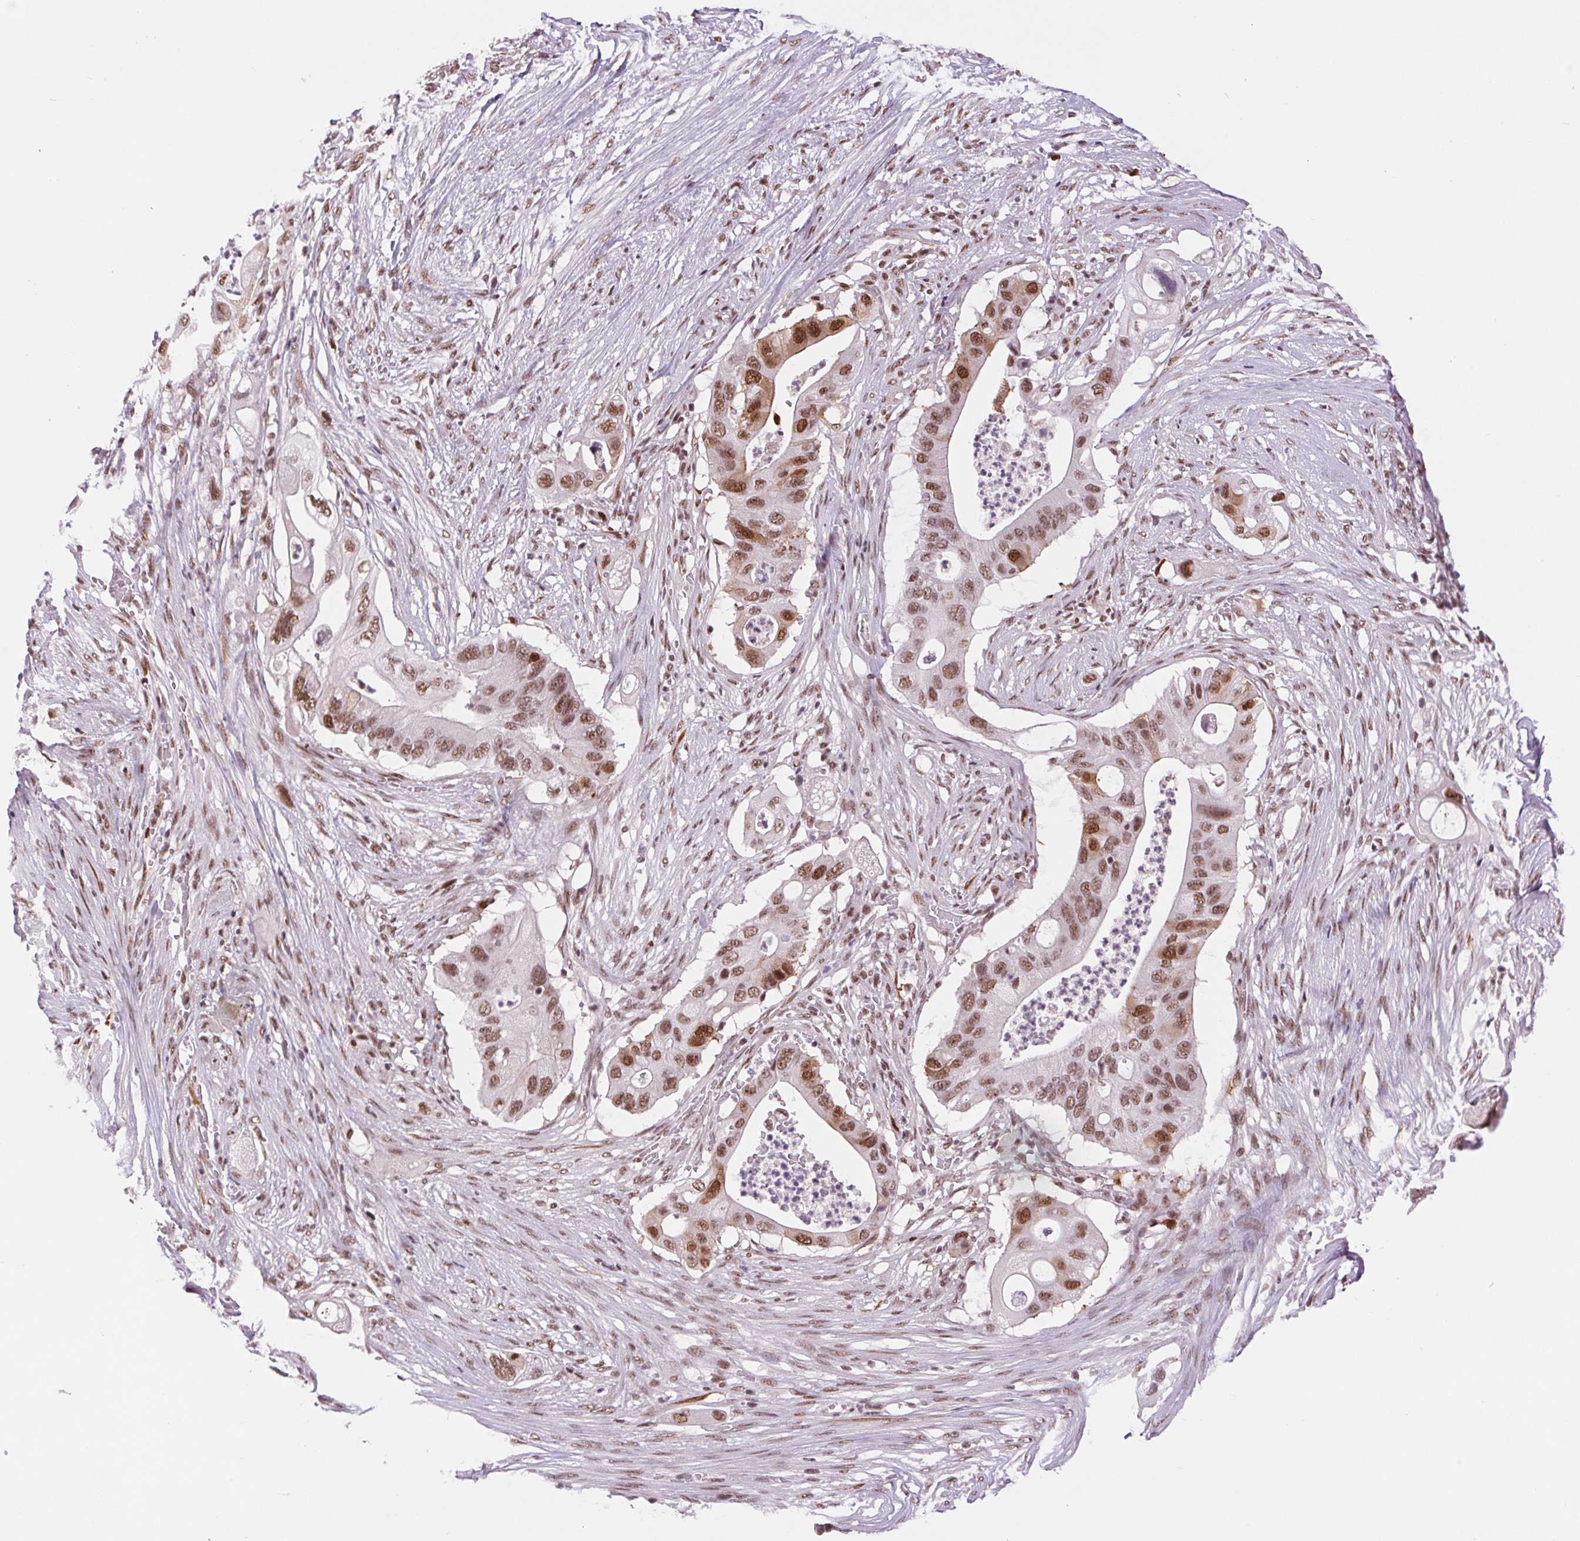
{"staining": {"intensity": "strong", "quantity": ">75%", "location": "nuclear"}, "tissue": "pancreatic cancer", "cell_type": "Tumor cells", "image_type": "cancer", "snomed": [{"axis": "morphology", "description": "Adenocarcinoma, NOS"}, {"axis": "topography", "description": "Pancreas"}], "caption": "Immunohistochemical staining of human pancreatic cancer reveals strong nuclear protein staining in approximately >75% of tumor cells. Nuclei are stained in blue.", "gene": "CD2BP2", "patient": {"sex": "female", "age": 72}}